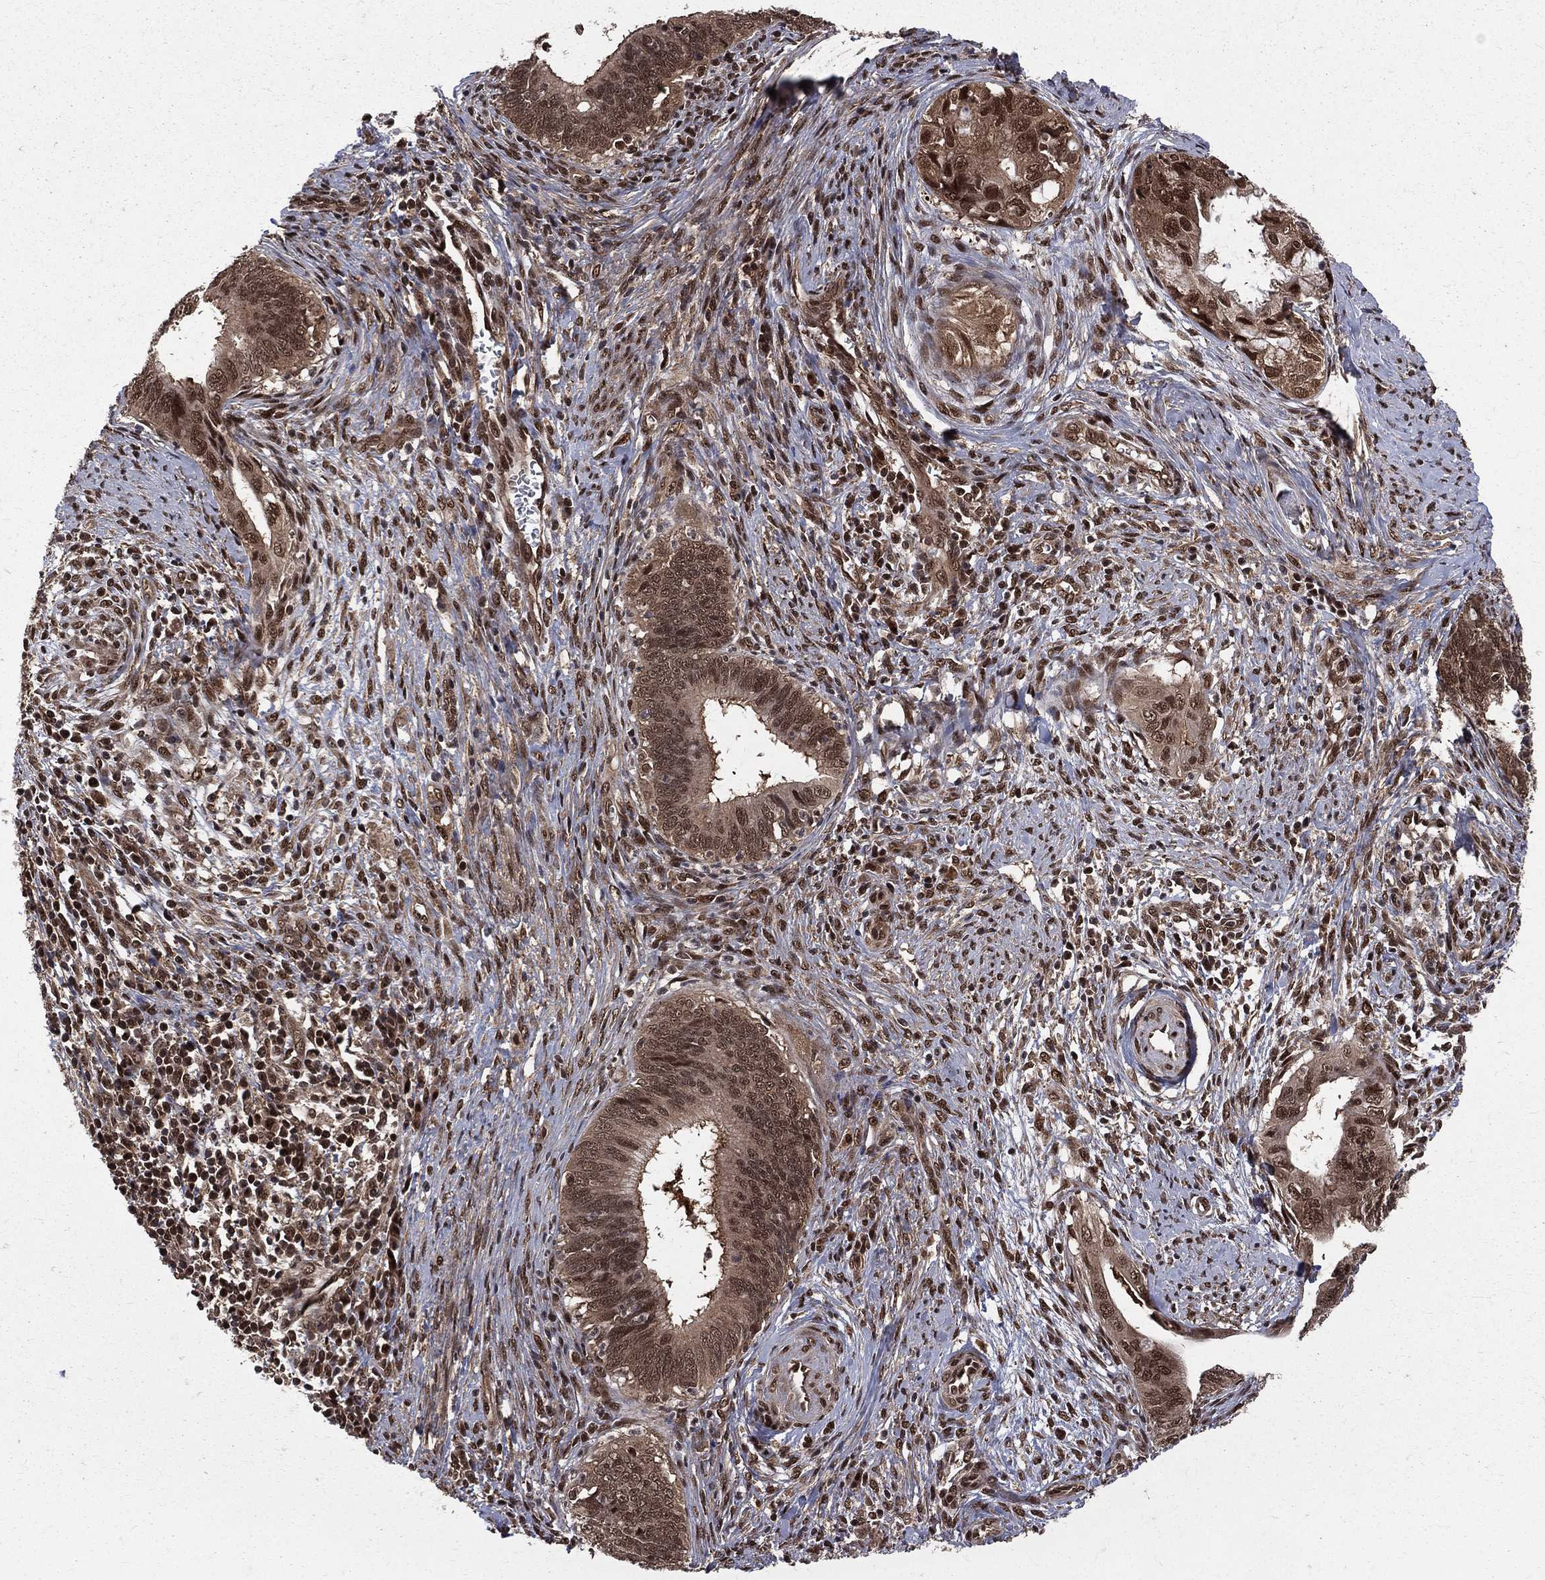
{"staining": {"intensity": "moderate", "quantity": "25%-75%", "location": "cytoplasmic/membranous,nuclear"}, "tissue": "cervical cancer", "cell_type": "Tumor cells", "image_type": "cancer", "snomed": [{"axis": "morphology", "description": "Adenocarcinoma, NOS"}, {"axis": "topography", "description": "Cervix"}], "caption": "IHC of human adenocarcinoma (cervical) shows medium levels of moderate cytoplasmic/membranous and nuclear staining in about 25%-75% of tumor cells.", "gene": "COPS4", "patient": {"sex": "female", "age": 42}}